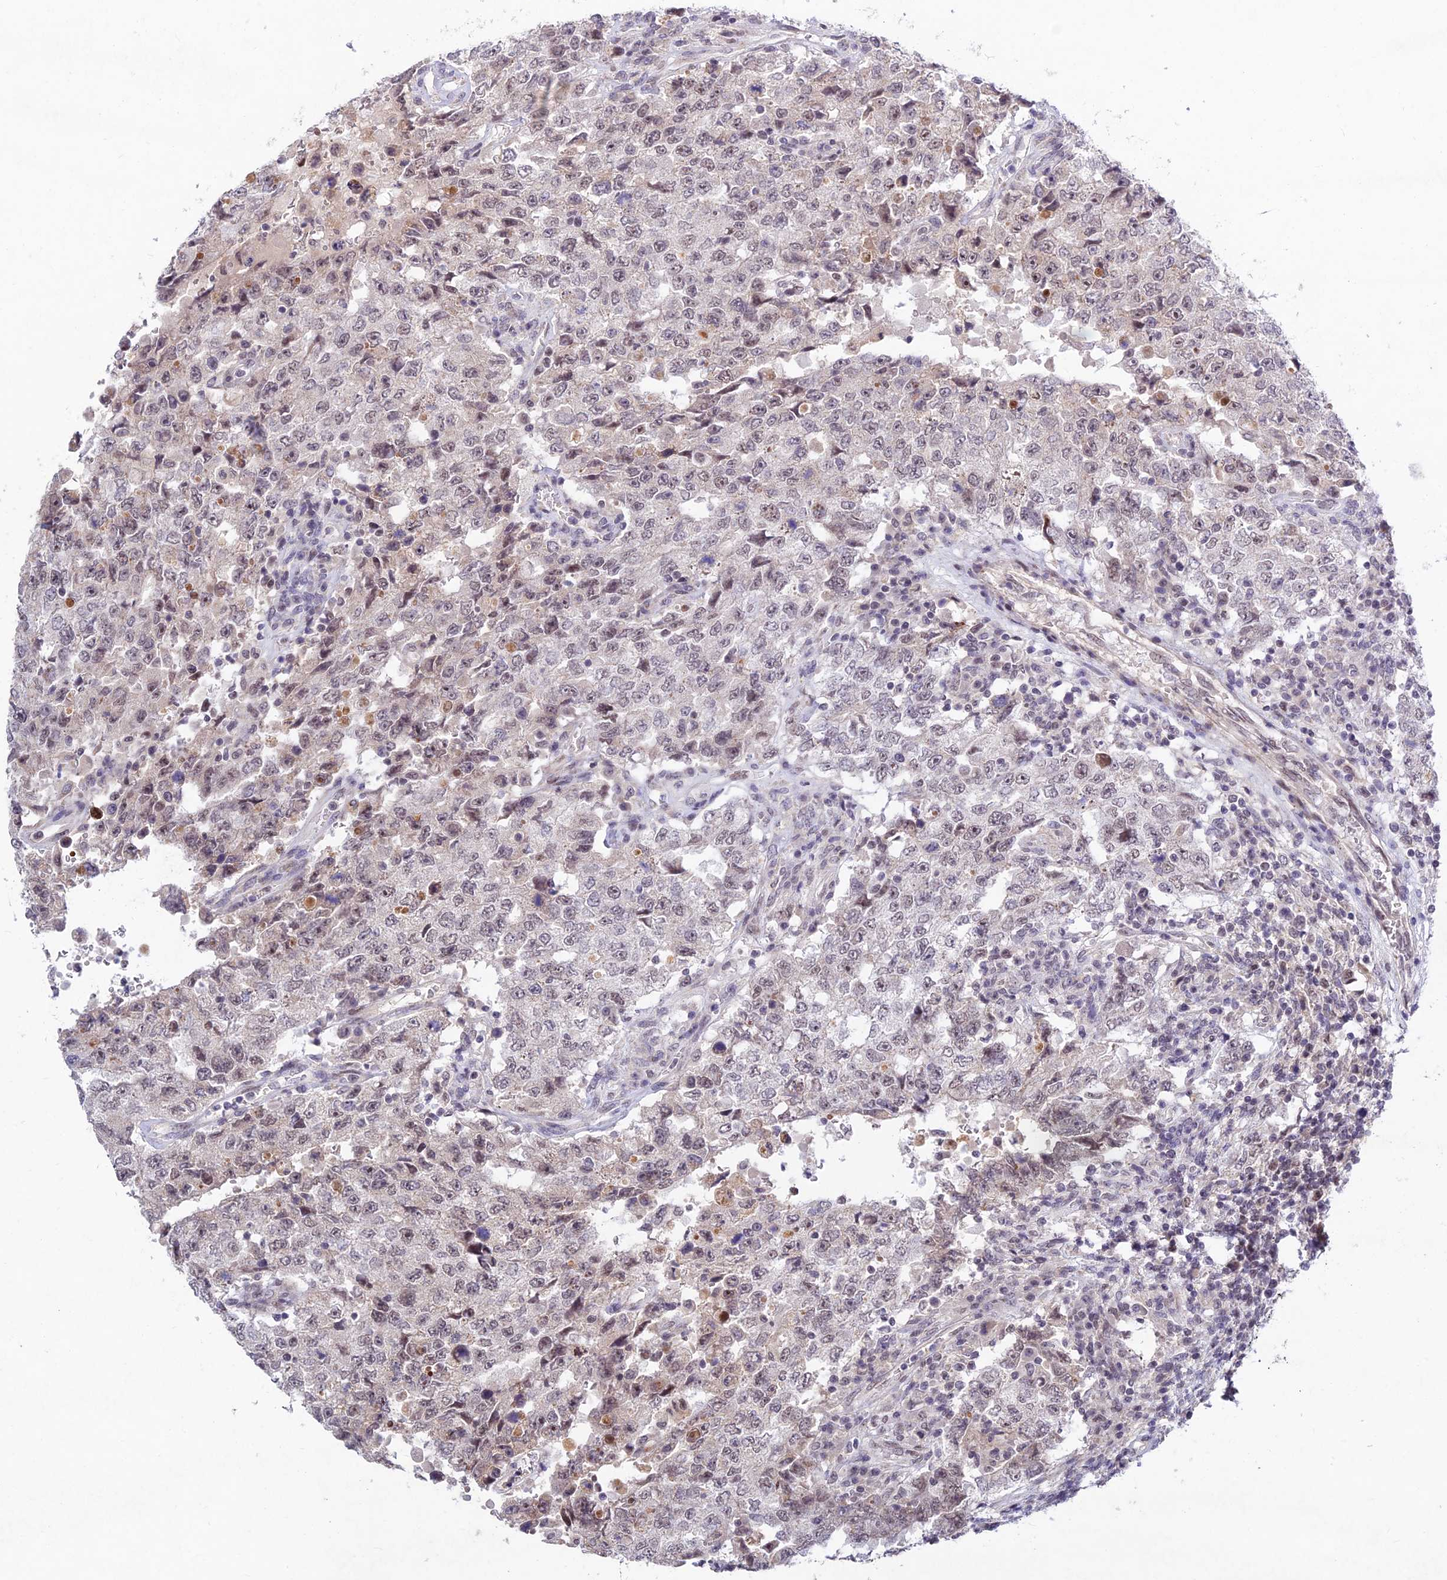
{"staining": {"intensity": "weak", "quantity": "<25%", "location": "nuclear"}, "tissue": "testis cancer", "cell_type": "Tumor cells", "image_type": "cancer", "snomed": [{"axis": "morphology", "description": "Carcinoma, Embryonal, NOS"}, {"axis": "topography", "description": "Testis"}], "caption": "Testis cancer was stained to show a protein in brown. There is no significant staining in tumor cells.", "gene": "RAVER1", "patient": {"sex": "male", "age": 26}}